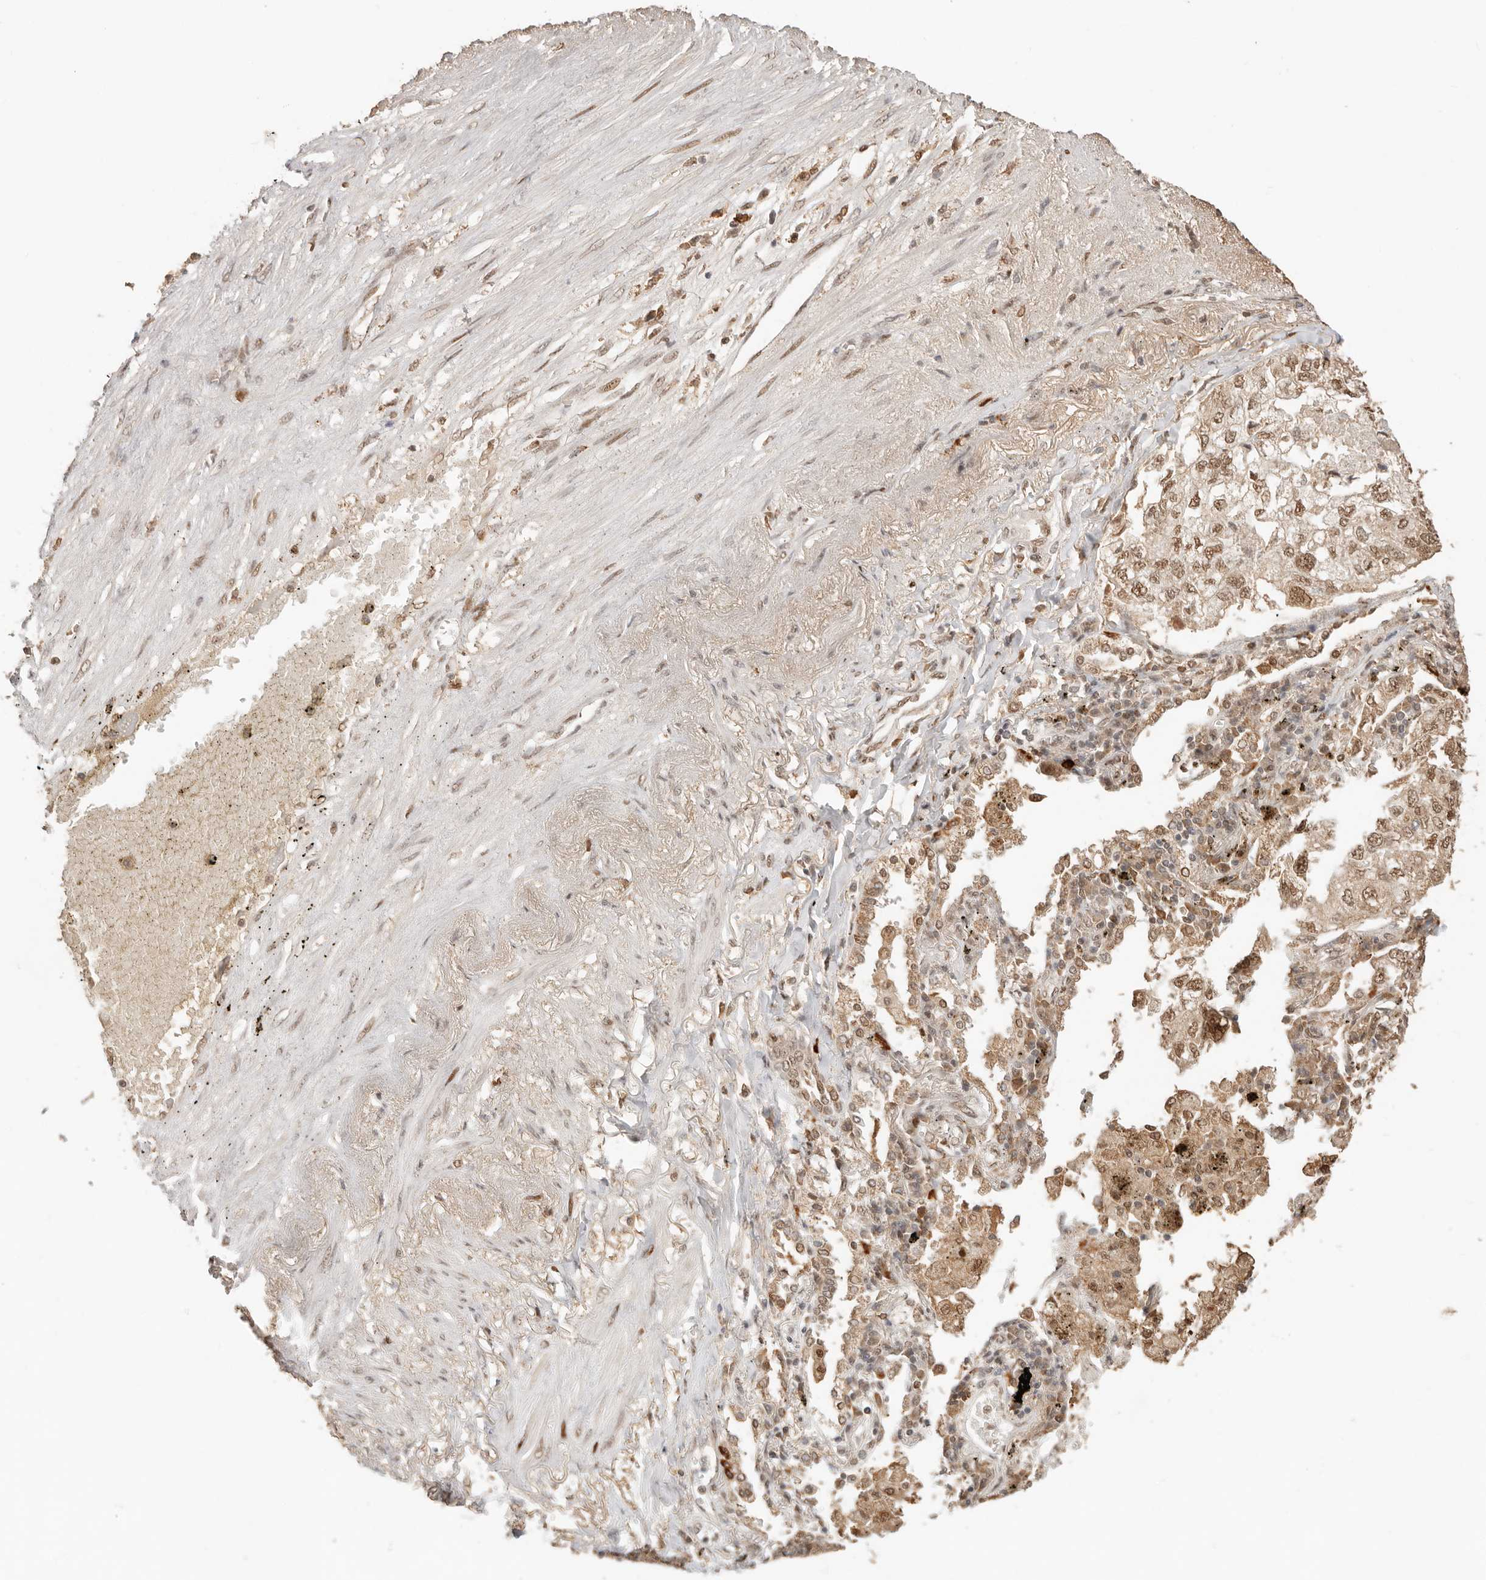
{"staining": {"intensity": "moderate", "quantity": ">75%", "location": "nuclear"}, "tissue": "lung cancer", "cell_type": "Tumor cells", "image_type": "cancer", "snomed": [{"axis": "morphology", "description": "Adenocarcinoma, NOS"}, {"axis": "topography", "description": "Lung"}], "caption": "This is a photomicrograph of immunohistochemistry staining of lung adenocarcinoma, which shows moderate staining in the nuclear of tumor cells.", "gene": "NPAS2", "patient": {"sex": "male", "age": 65}}